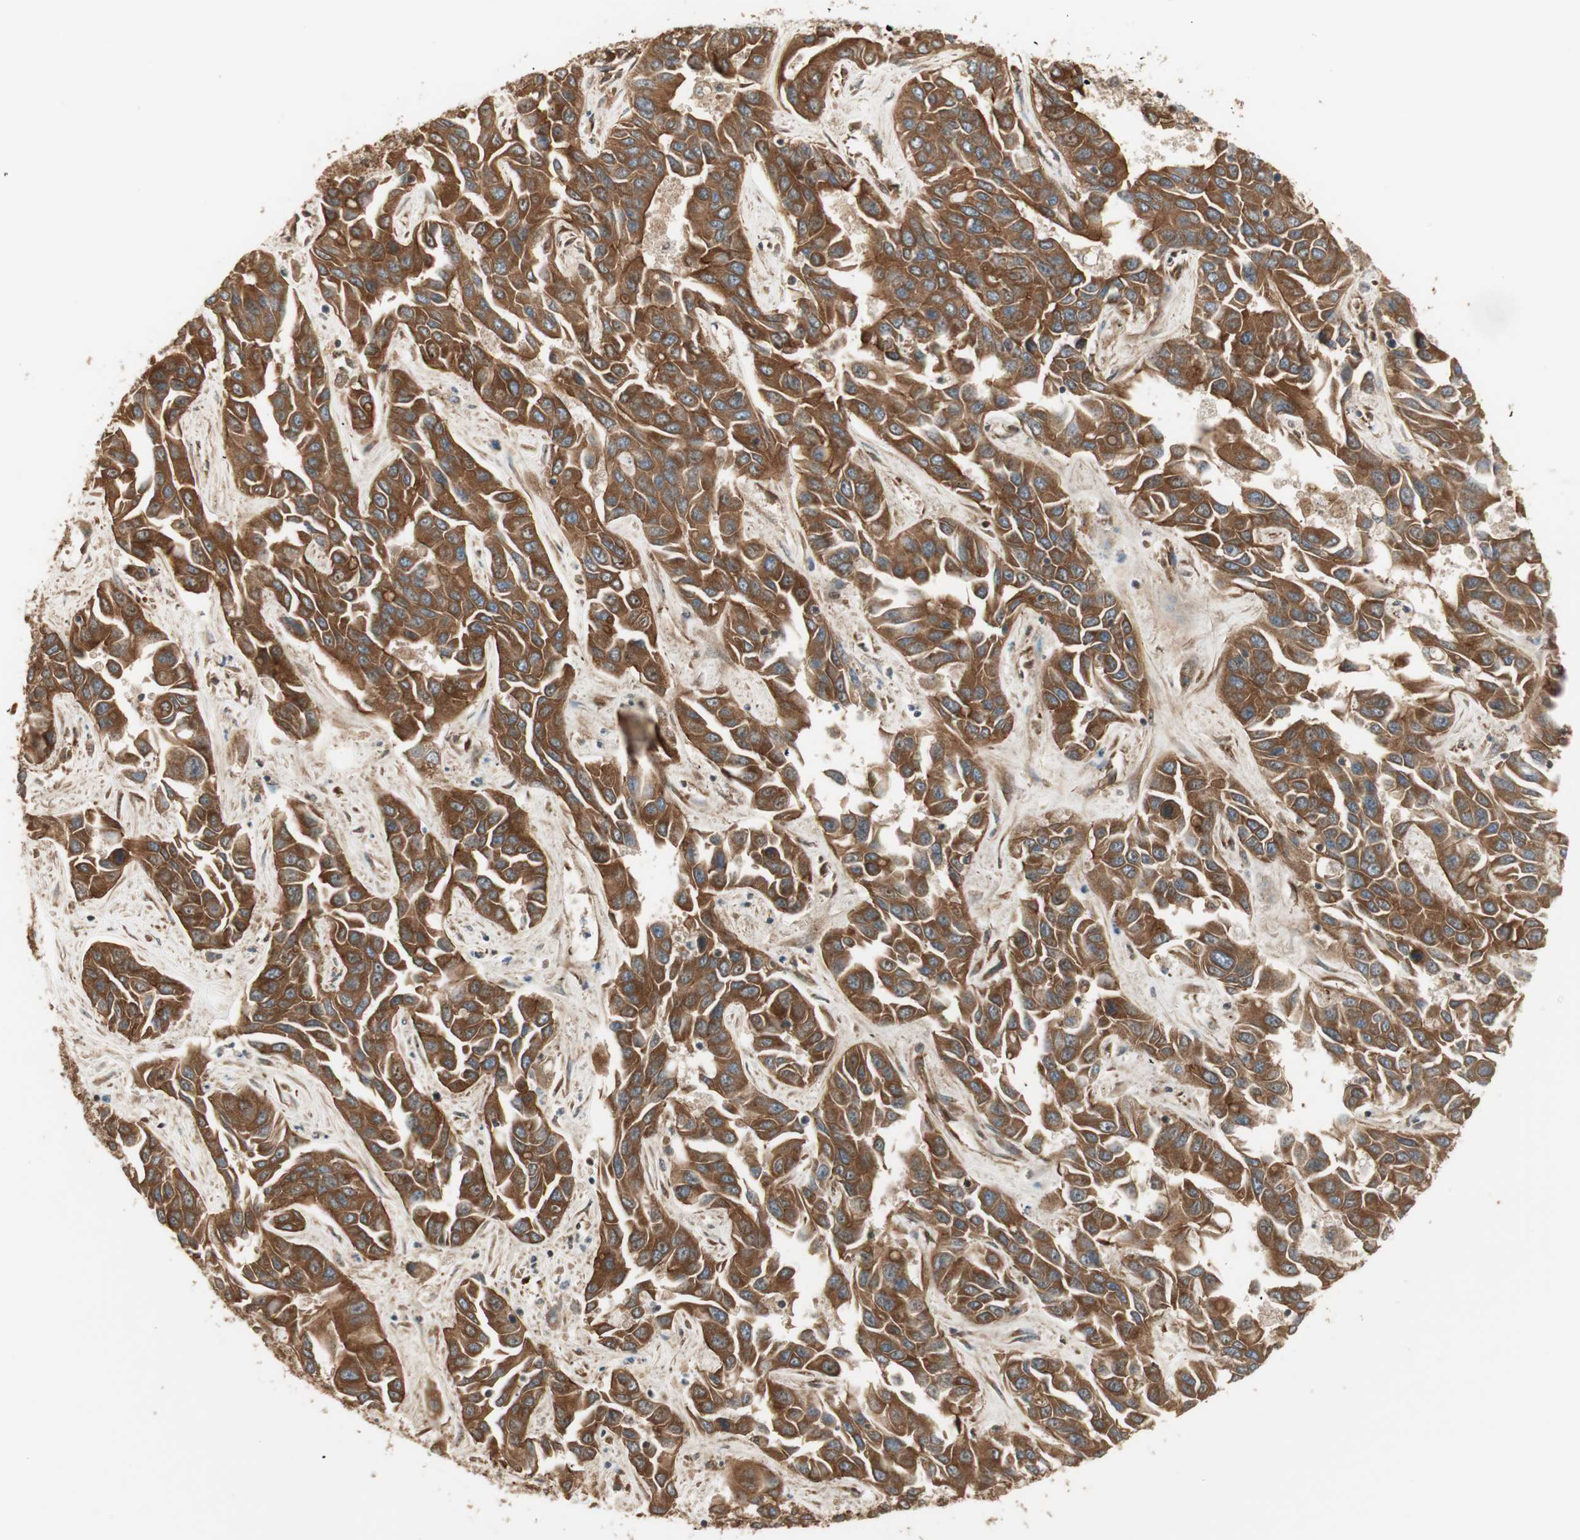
{"staining": {"intensity": "strong", "quantity": ">75%", "location": "cytoplasmic/membranous"}, "tissue": "liver cancer", "cell_type": "Tumor cells", "image_type": "cancer", "snomed": [{"axis": "morphology", "description": "Cholangiocarcinoma"}, {"axis": "topography", "description": "Liver"}], "caption": "IHC photomicrograph of neoplastic tissue: liver cancer (cholangiocarcinoma) stained using IHC shows high levels of strong protein expression localized specifically in the cytoplasmic/membranous of tumor cells, appearing as a cytoplasmic/membranous brown color.", "gene": "CTTNBP2NL", "patient": {"sex": "female", "age": 52}}